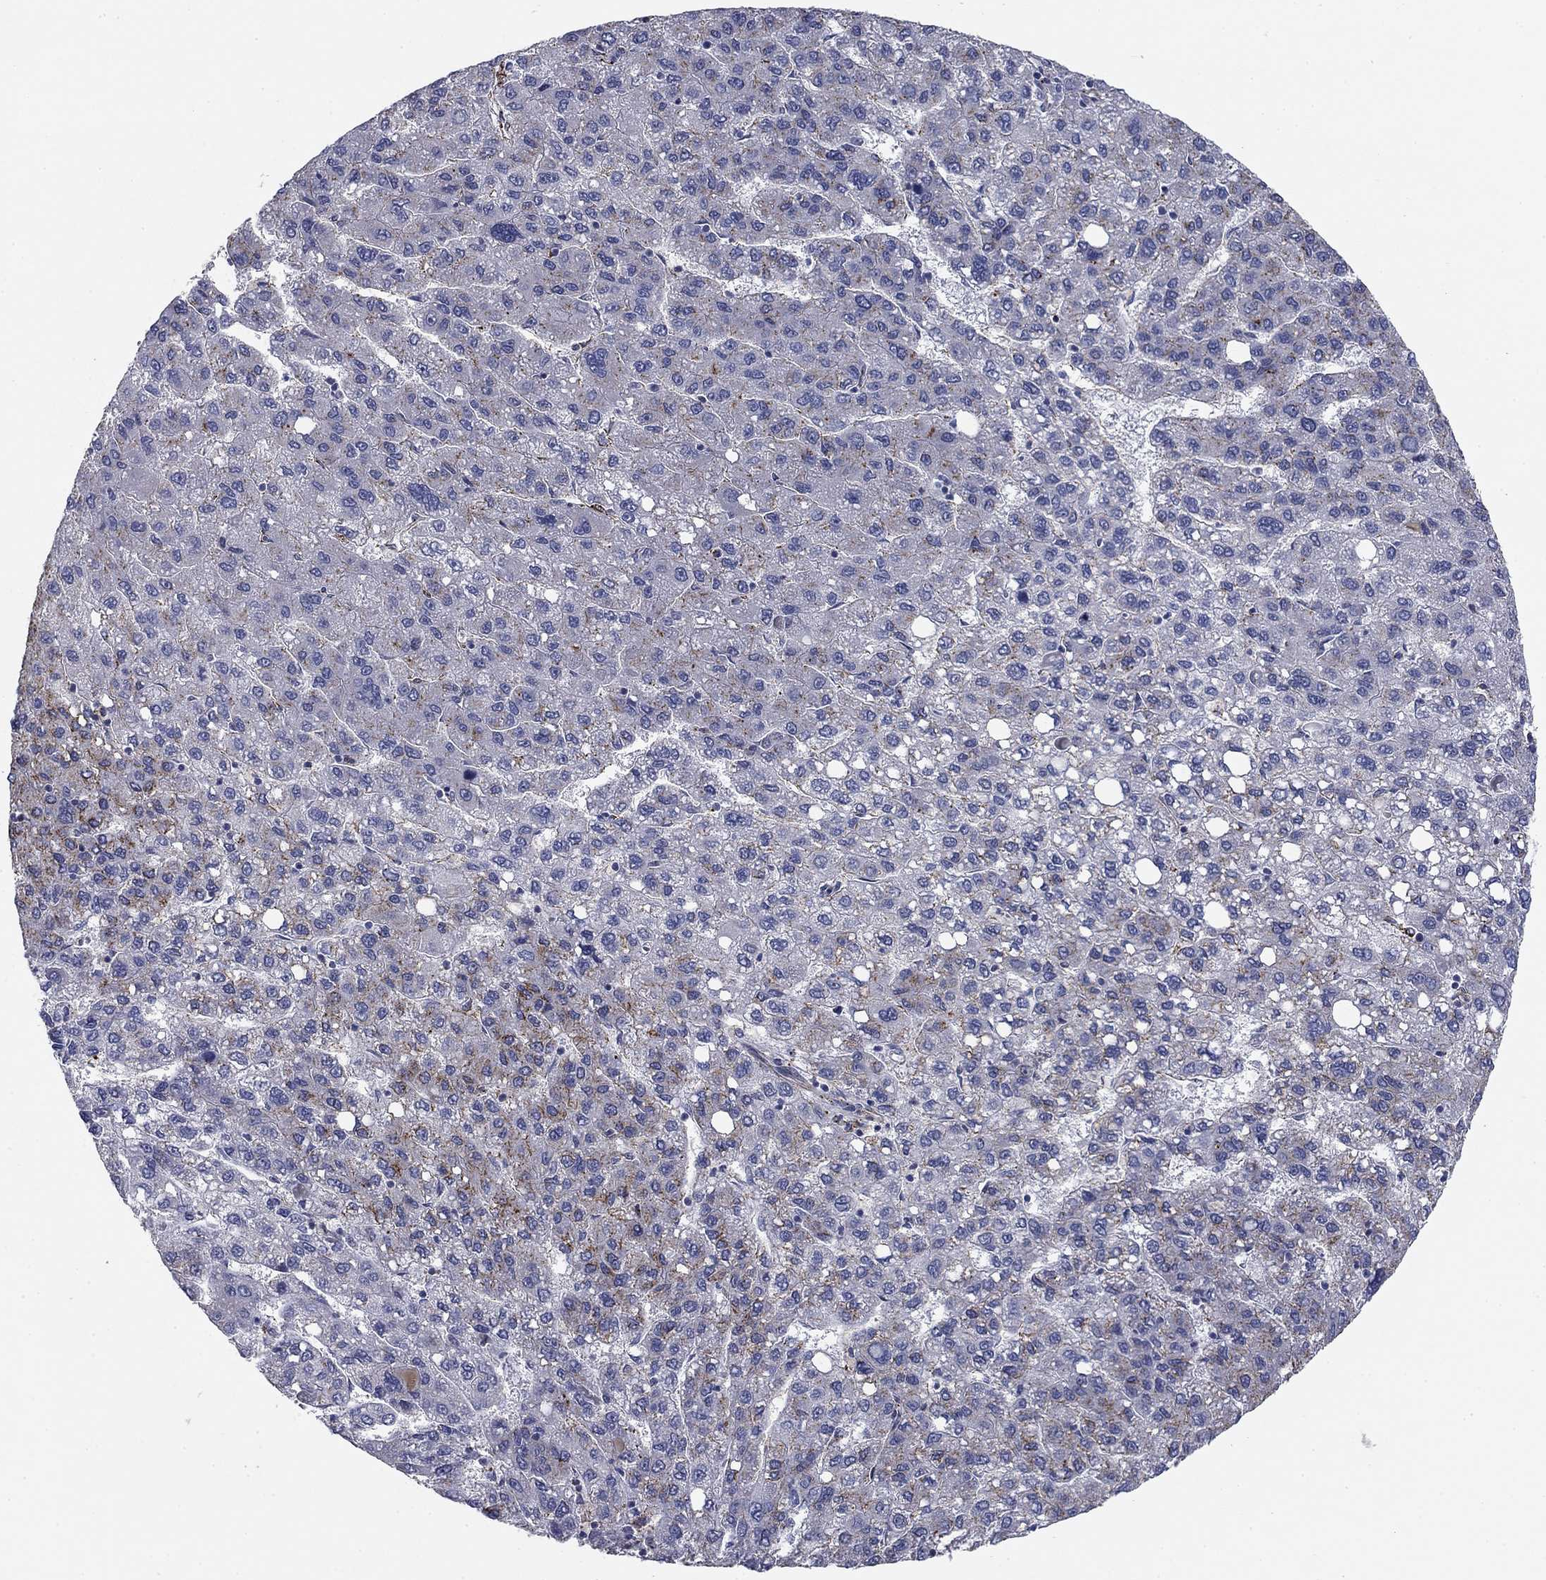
{"staining": {"intensity": "negative", "quantity": "none", "location": "none"}, "tissue": "liver cancer", "cell_type": "Tumor cells", "image_type": "cancer", "snomed": [{"axis": "morphology", "description": "Carcinoma, Hepatocellular, NOS"}, {"axis": "topography", "description": "Liver"}], "caption": "The immunohistochemistry (IHC) image has no significant staining in tumor cells of liver cancer (hepatocellular carcinoma) tissue. (Stains: DAB immunohistochemistry with hematoxylin counter stain, Microscopy: brightfield microscopy at high magnification).", "gene": "SEPTIN3", "patient": {"sex": "female", "age": 82}}